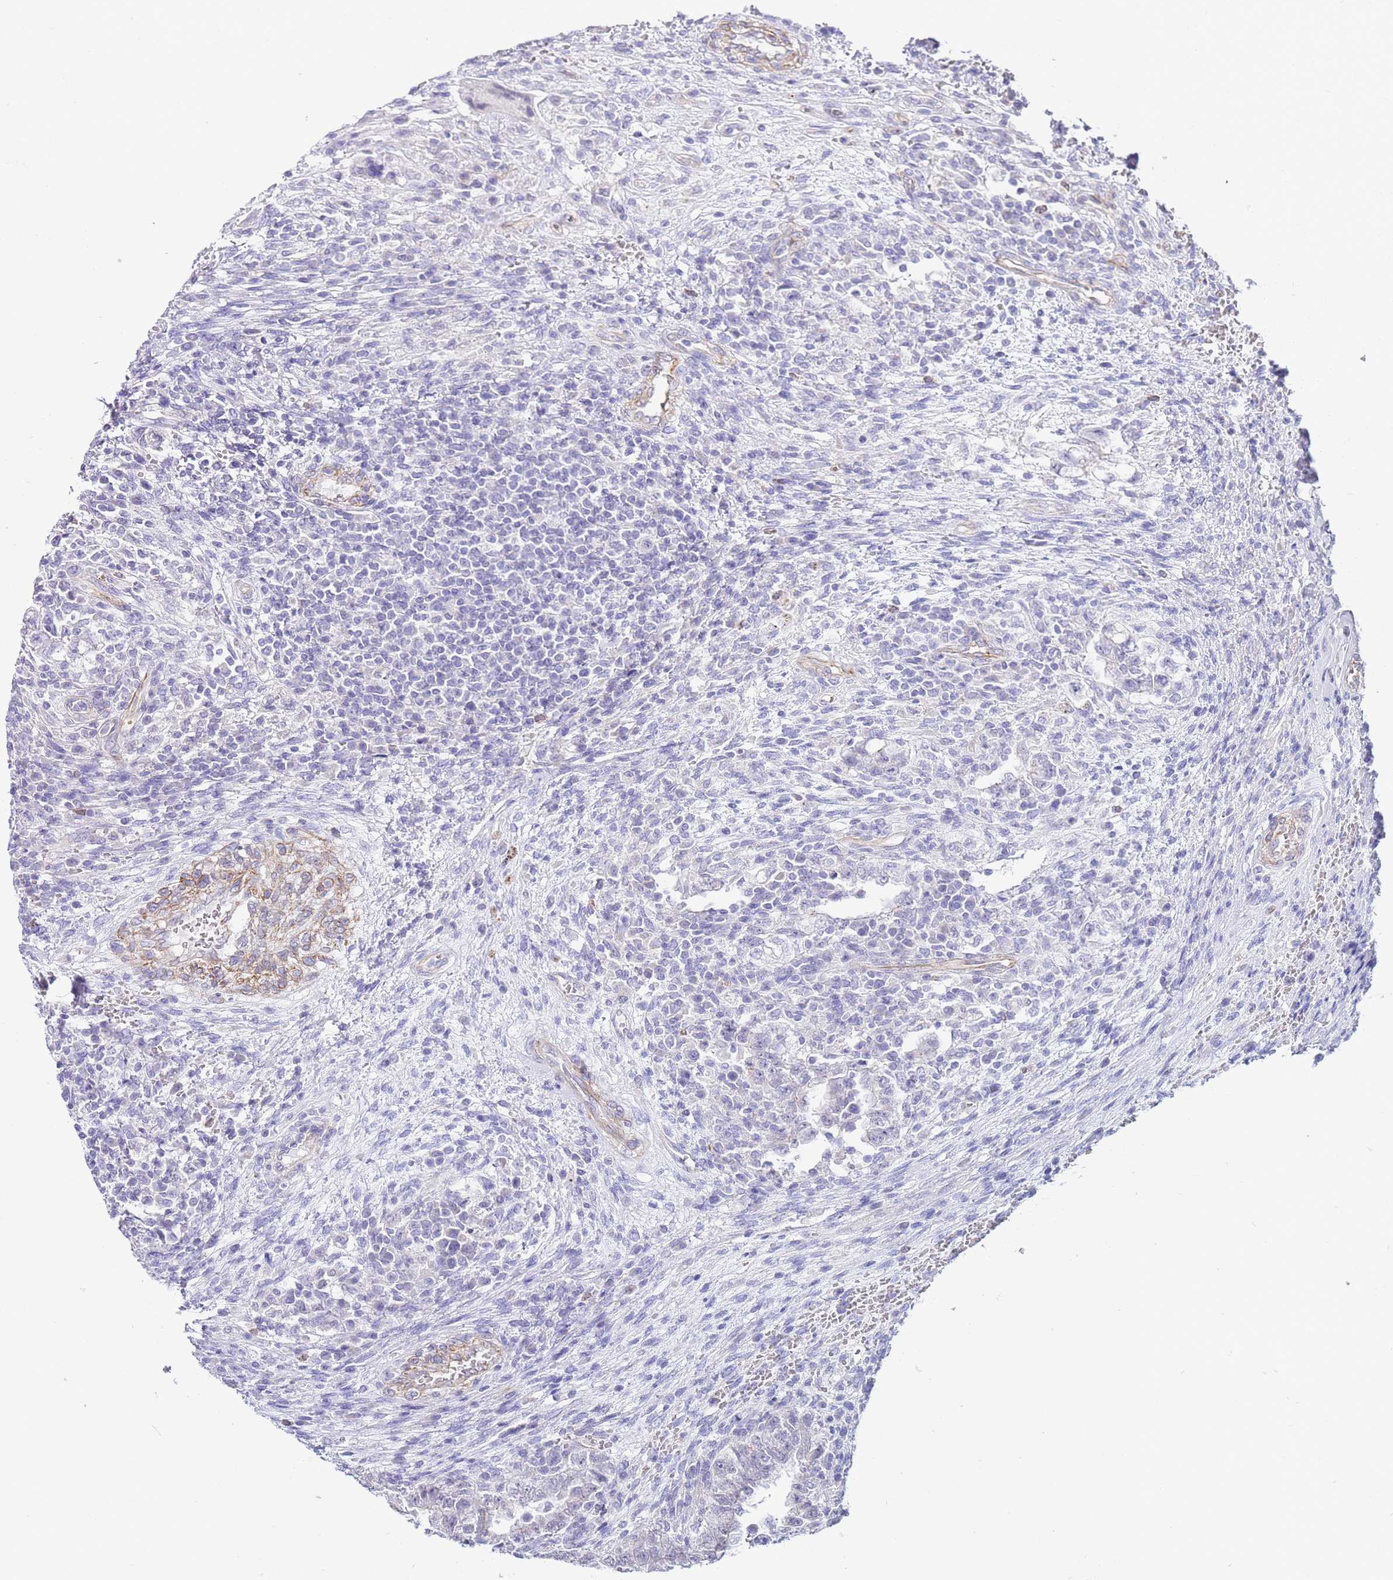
{"staining": {"intensity": "negative", "quantity": "none", "location": "none"}, "tissue": "testis cancer", "cell_type": "Tumor cells", "image_type": "cancer", "snomed": [{"axis": "morphology", "description": "Carcinoma, Embryonal, NOS"}, {"axis": "topography", "description": "Testis"}], "caption": "IHC of testis embryonal carcinoma demonstrates no positivity in tumor cells.", "gene": "PDCD7", "patient": {"sex": "male", "age": 26}}